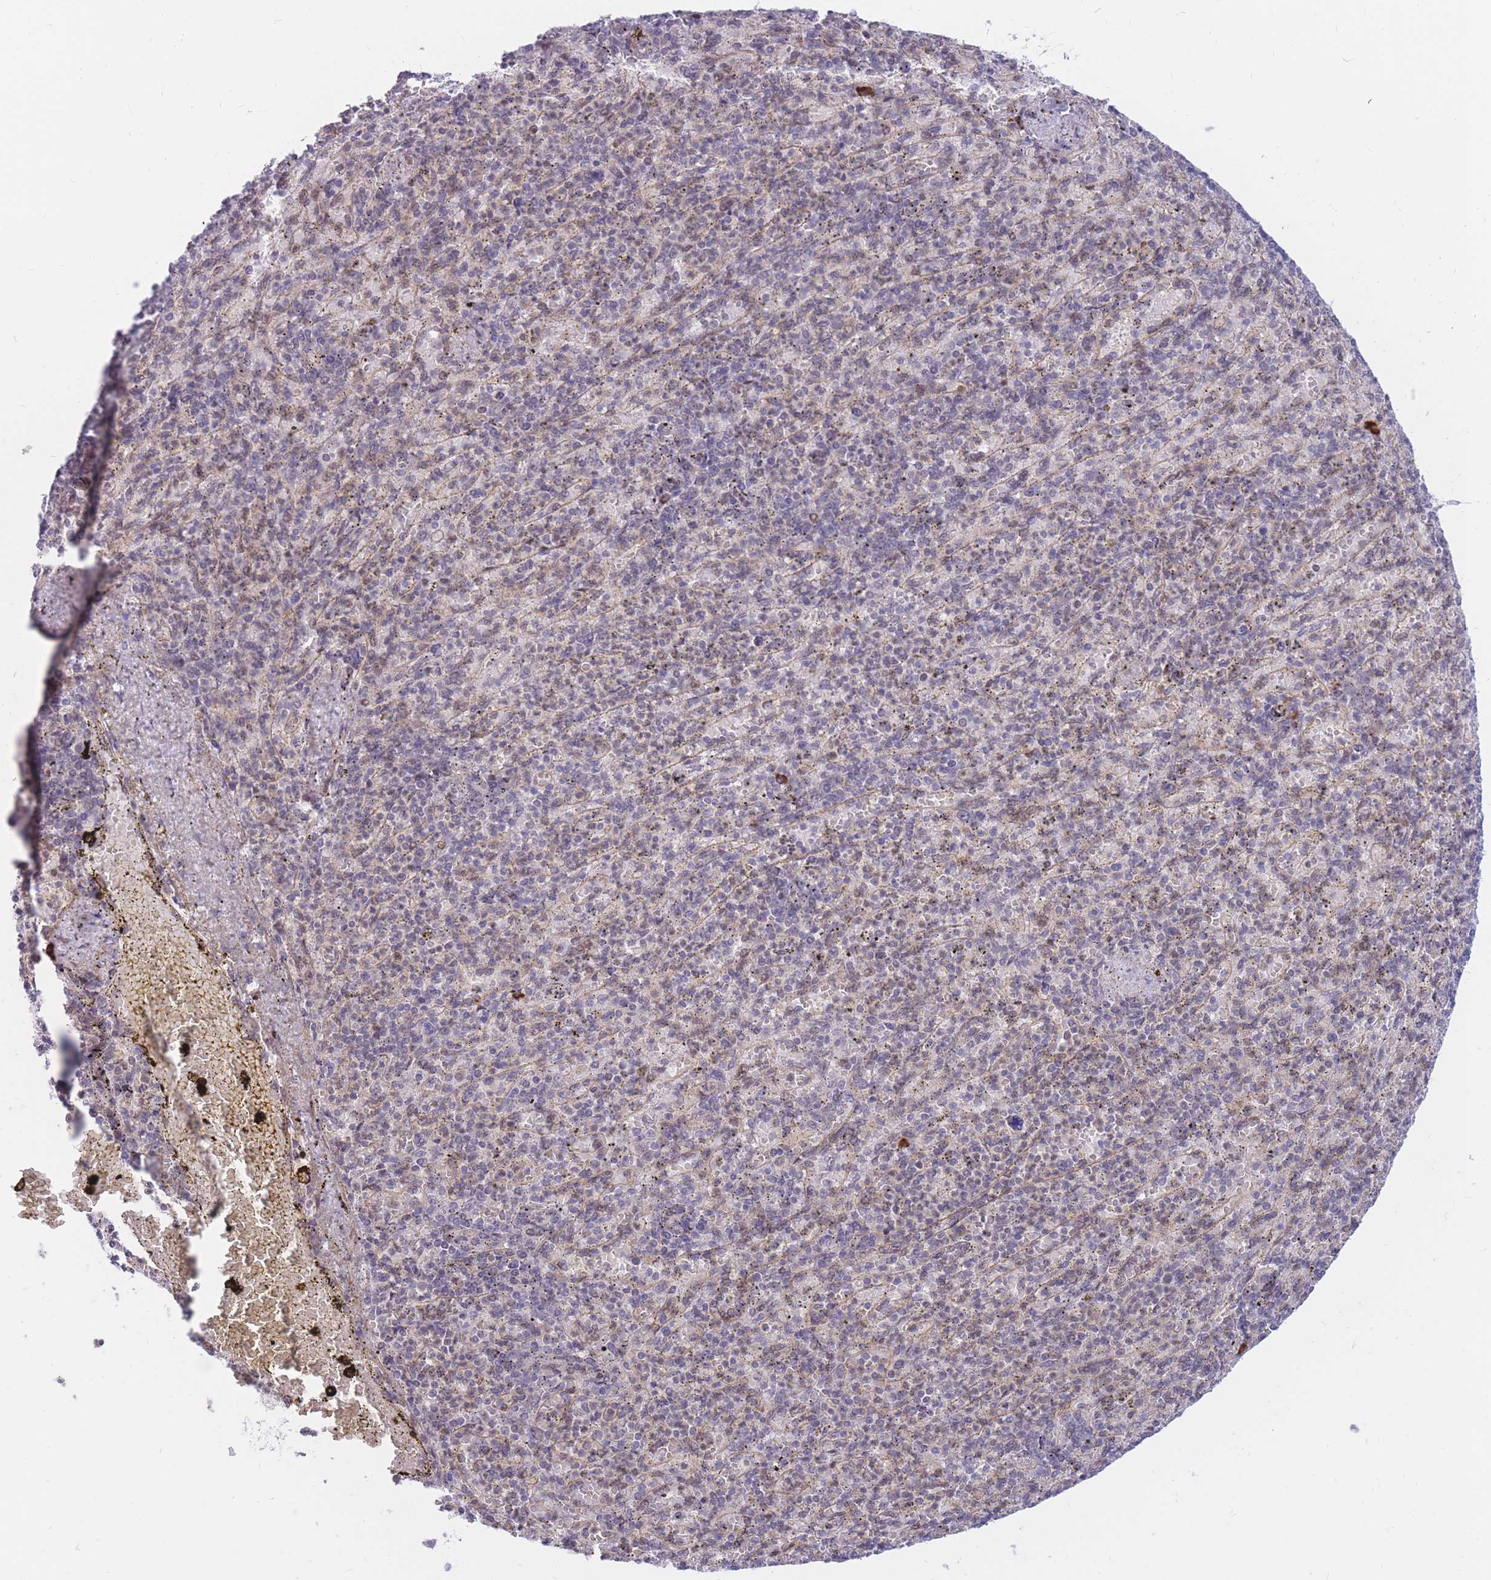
{"staining": {"intensity": "weak", "quantity": "25%-75%", "location": "nuclear"}, "tissue": "spleen", "cell_type": "Cells in red pulp", "image_type": "normal", "snomed": [{"axis": "morphology", "description": "Normal tissue, NOS"}, {"axis": "topography", "description": "Spleen"}], "caption": "Immunohistochemical staining of normal spleen shows 25%-75% levels of weak nuclear protein expression in about 25%-75% of cells in red pulp.", "gene": "ERICH6B", "patient": {"sex": "female", "age": 74}}